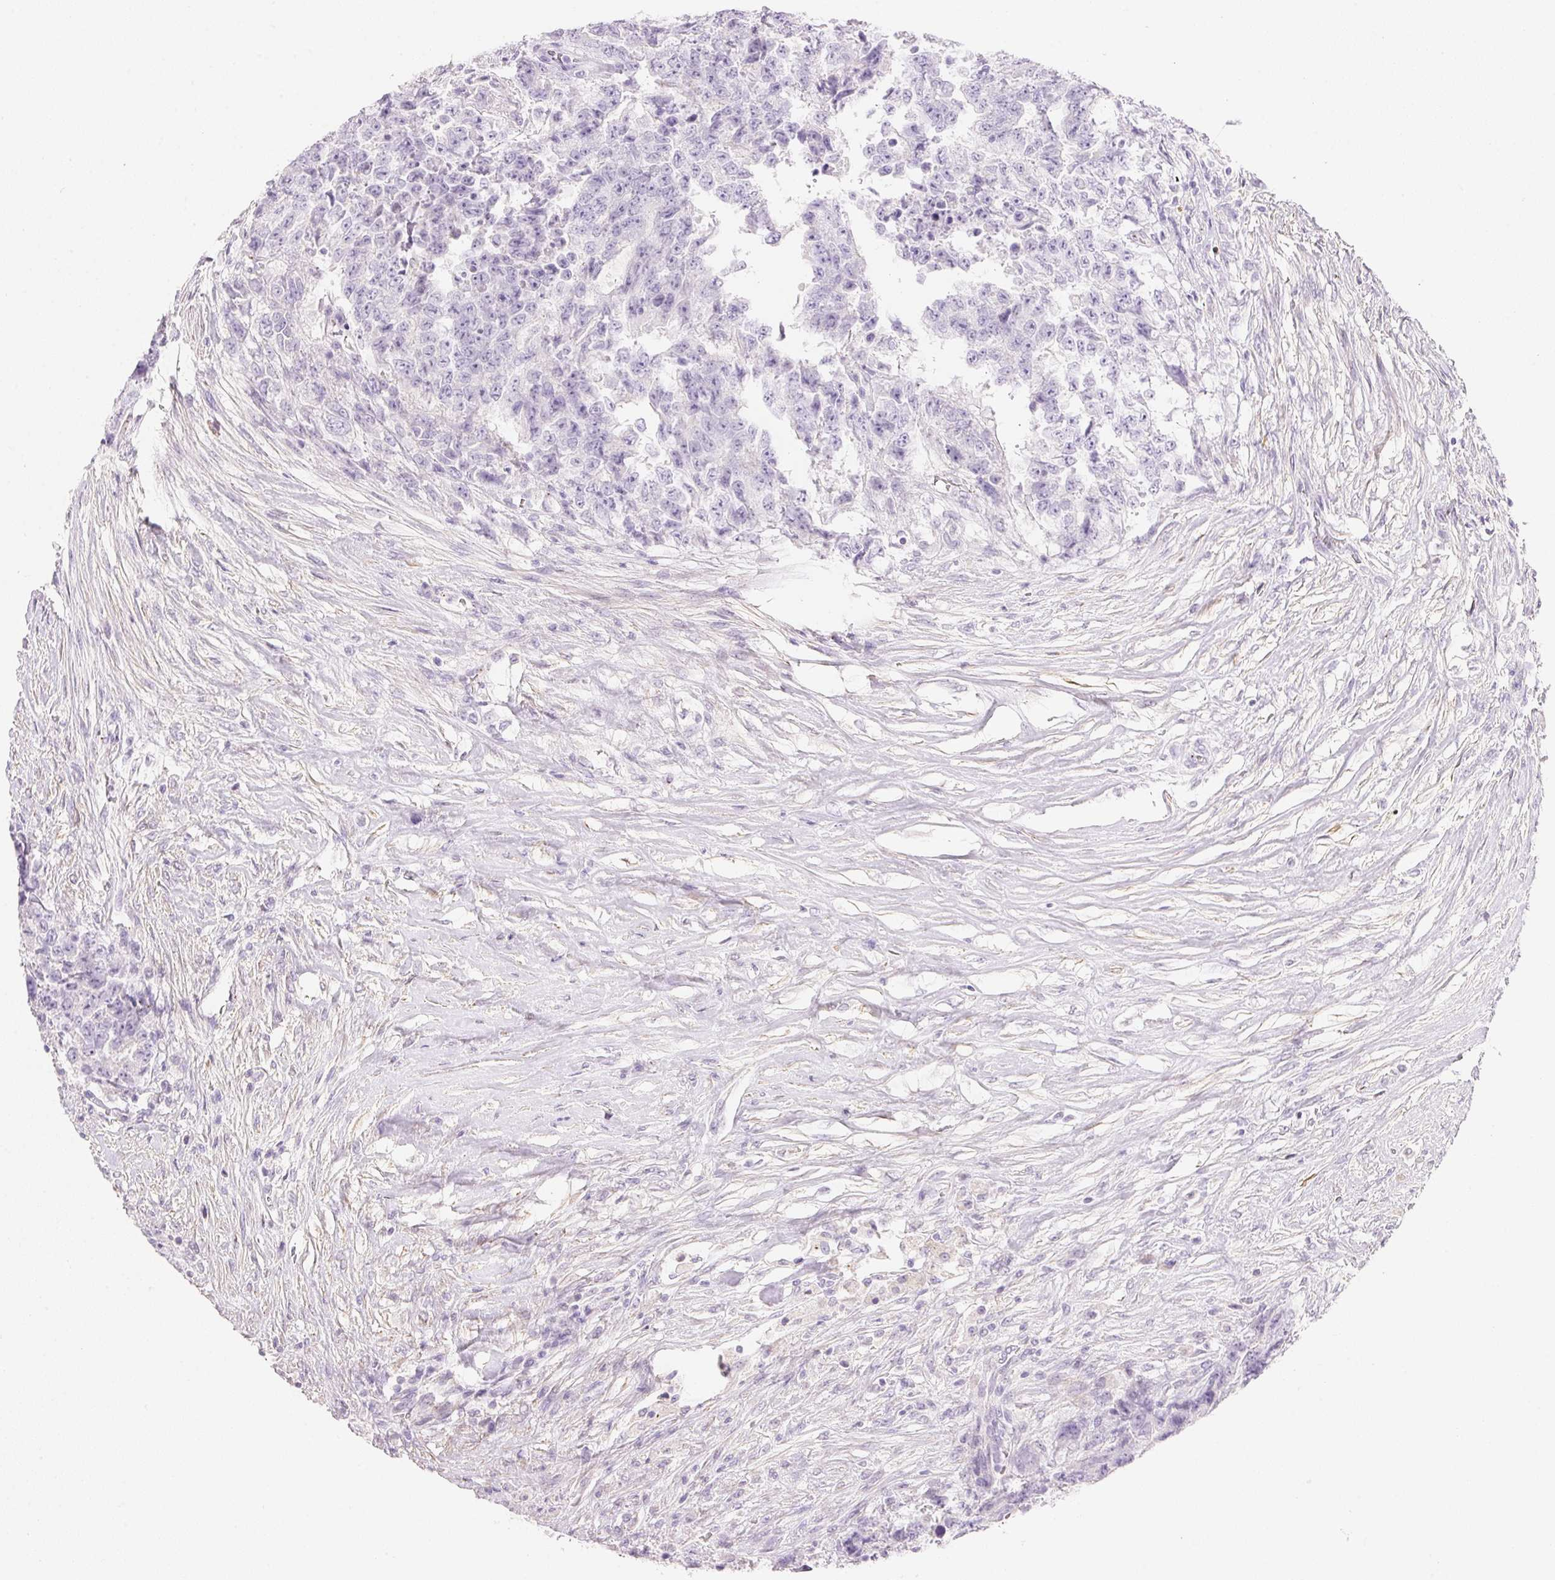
{"staining": {"intensity": "negative", "quantity": "none", "location": "none"}, "tissue": "testis cancer", "cell_type": "Tumor cells", "image_type": "cancer", "snomed": [{"axis": "morphology", "description": "Carcinoma, Embryonal, NOS"}, {"axis": "topography", "description": "Testis"}], "caption": "The photomicrograph displays no staining of tumor cells in testis cancer. (IHC, brightfield microscopy, high magnification).", "gene": "KCNE2", "patient": {"sex": "male", "age": 24}}